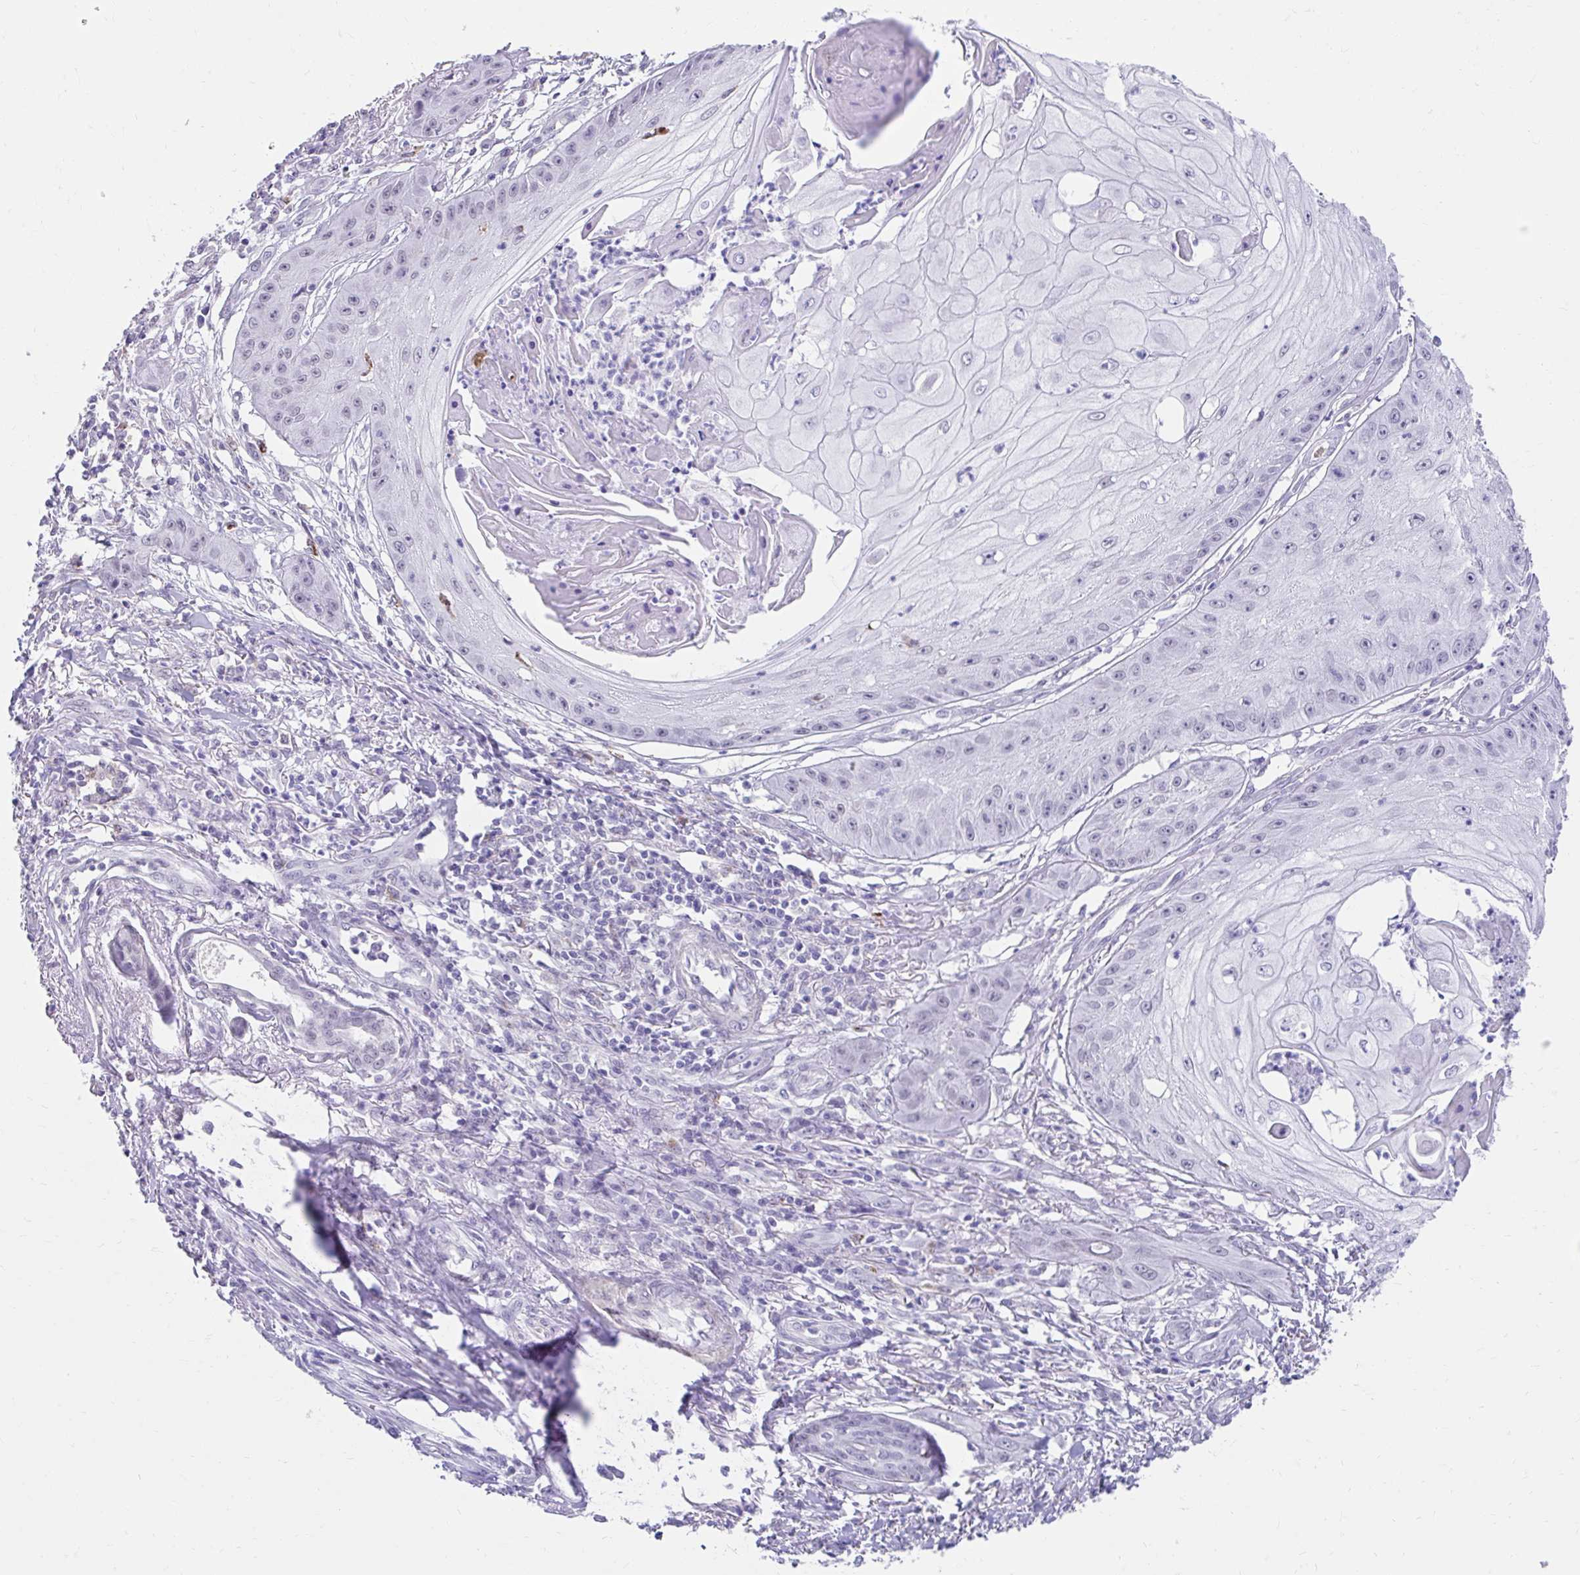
{"staining": {"intensity": "negative", "quantity": "none", "location": "none"}, "tissue": "skin cancer", "cell_type": "Tumor cells", "image_type": "cancer", "snomed": [{"axis": "morphology", "description": "Squamous cell carcinoma, NOS"}, {"axis": "topography", "description": "Skin"}], "caption": "Tumor cells are negative for brown protein staining in skin cancer (squamous cell carcinoma).", "gene": "DCAF17", "patient": {"sex": "male", "age": 70}}